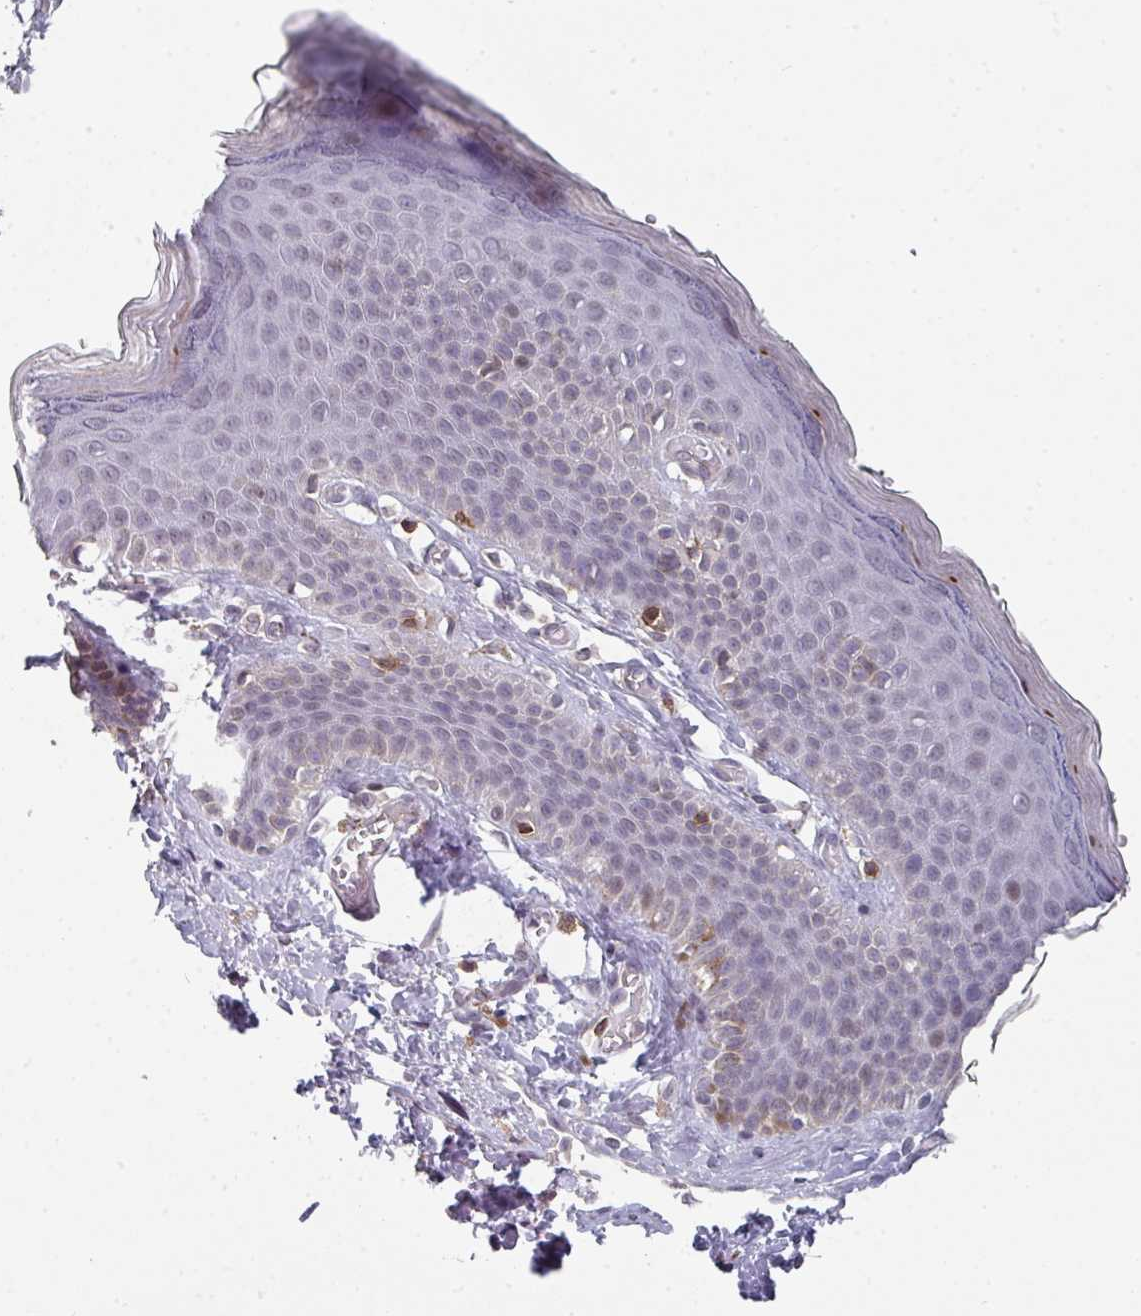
{"staining": {"intensity": "weak", "quantity": "<25%", "location": "nuclear"}, "tissue": "skin", "cell_type": "Epidermal cells", "image_type": "normal", "snomed": [{"axis": "morphology", "description": "Normal tissue, NOS"}, {"axis": "topography", "description": "Anal"}], "caption": "A micrograph of skin stained for a protein reveals no brown staining in epidermal cells. (DAB immunohistochemistry with hematoxylin counter stain).", "gene": "RASAL3", "patient": {"sex": "female", "age": 40}}